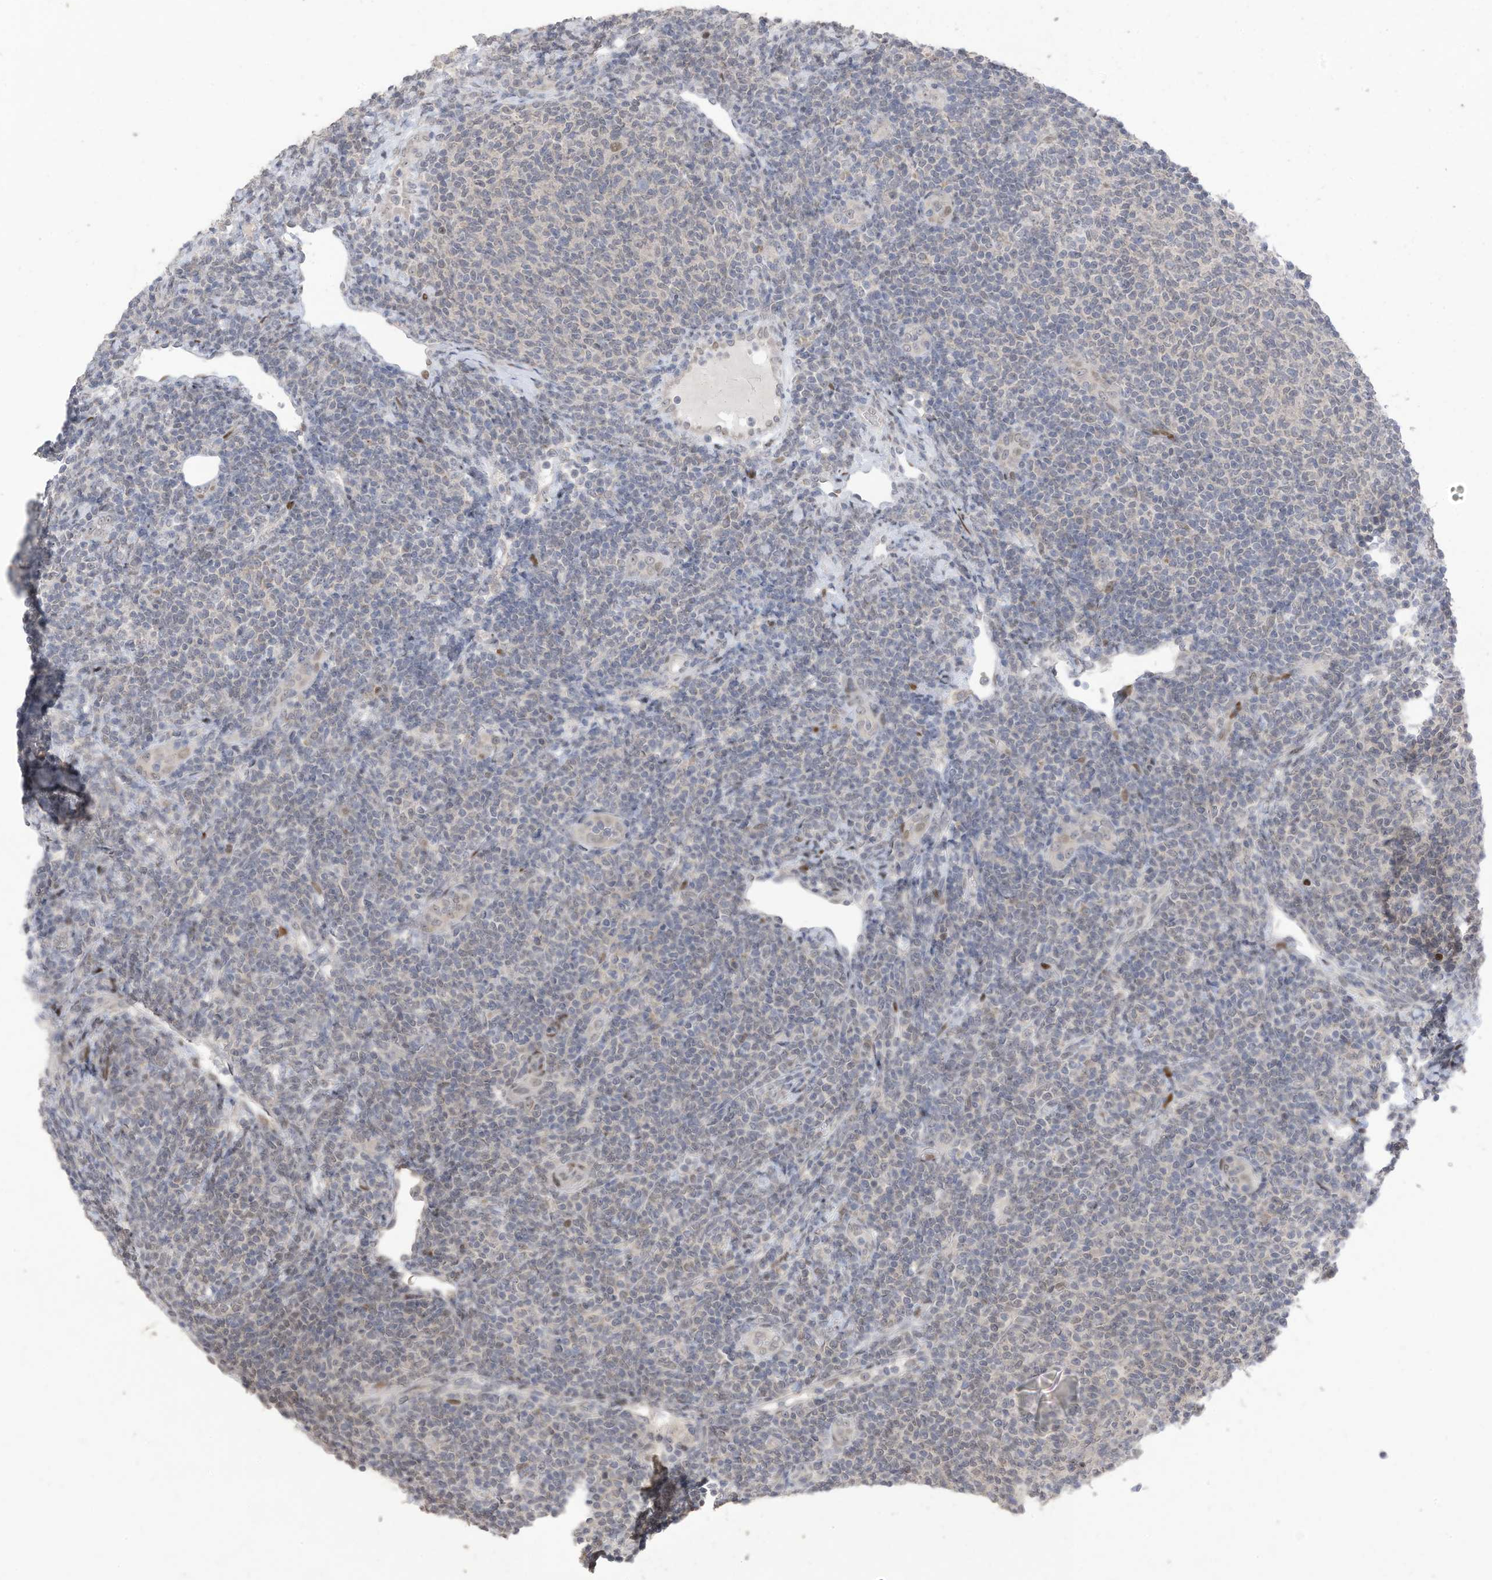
{"staining": {"intensity": "negative", "quantity": "none", "location": "none"}, "tissue": "lymphoma", "cell_type": "Tumor cells", "image_type": "cancer", "snomed": [{"axis": "morphology", "description": "Malignant lymphoma, non-Hodgkin's type, Low grade"}, {"axis": "topography", "description": "Lymph node"}], "caption": "The micrograph exhibits no significant staining in tumor cells of lymphoma. The staining is performed using DAB brown chromogen with nuclei counter-stained in using hematoxylin.", "gene": "RABL3", "patient": {"sex": "male", "age": 66}}